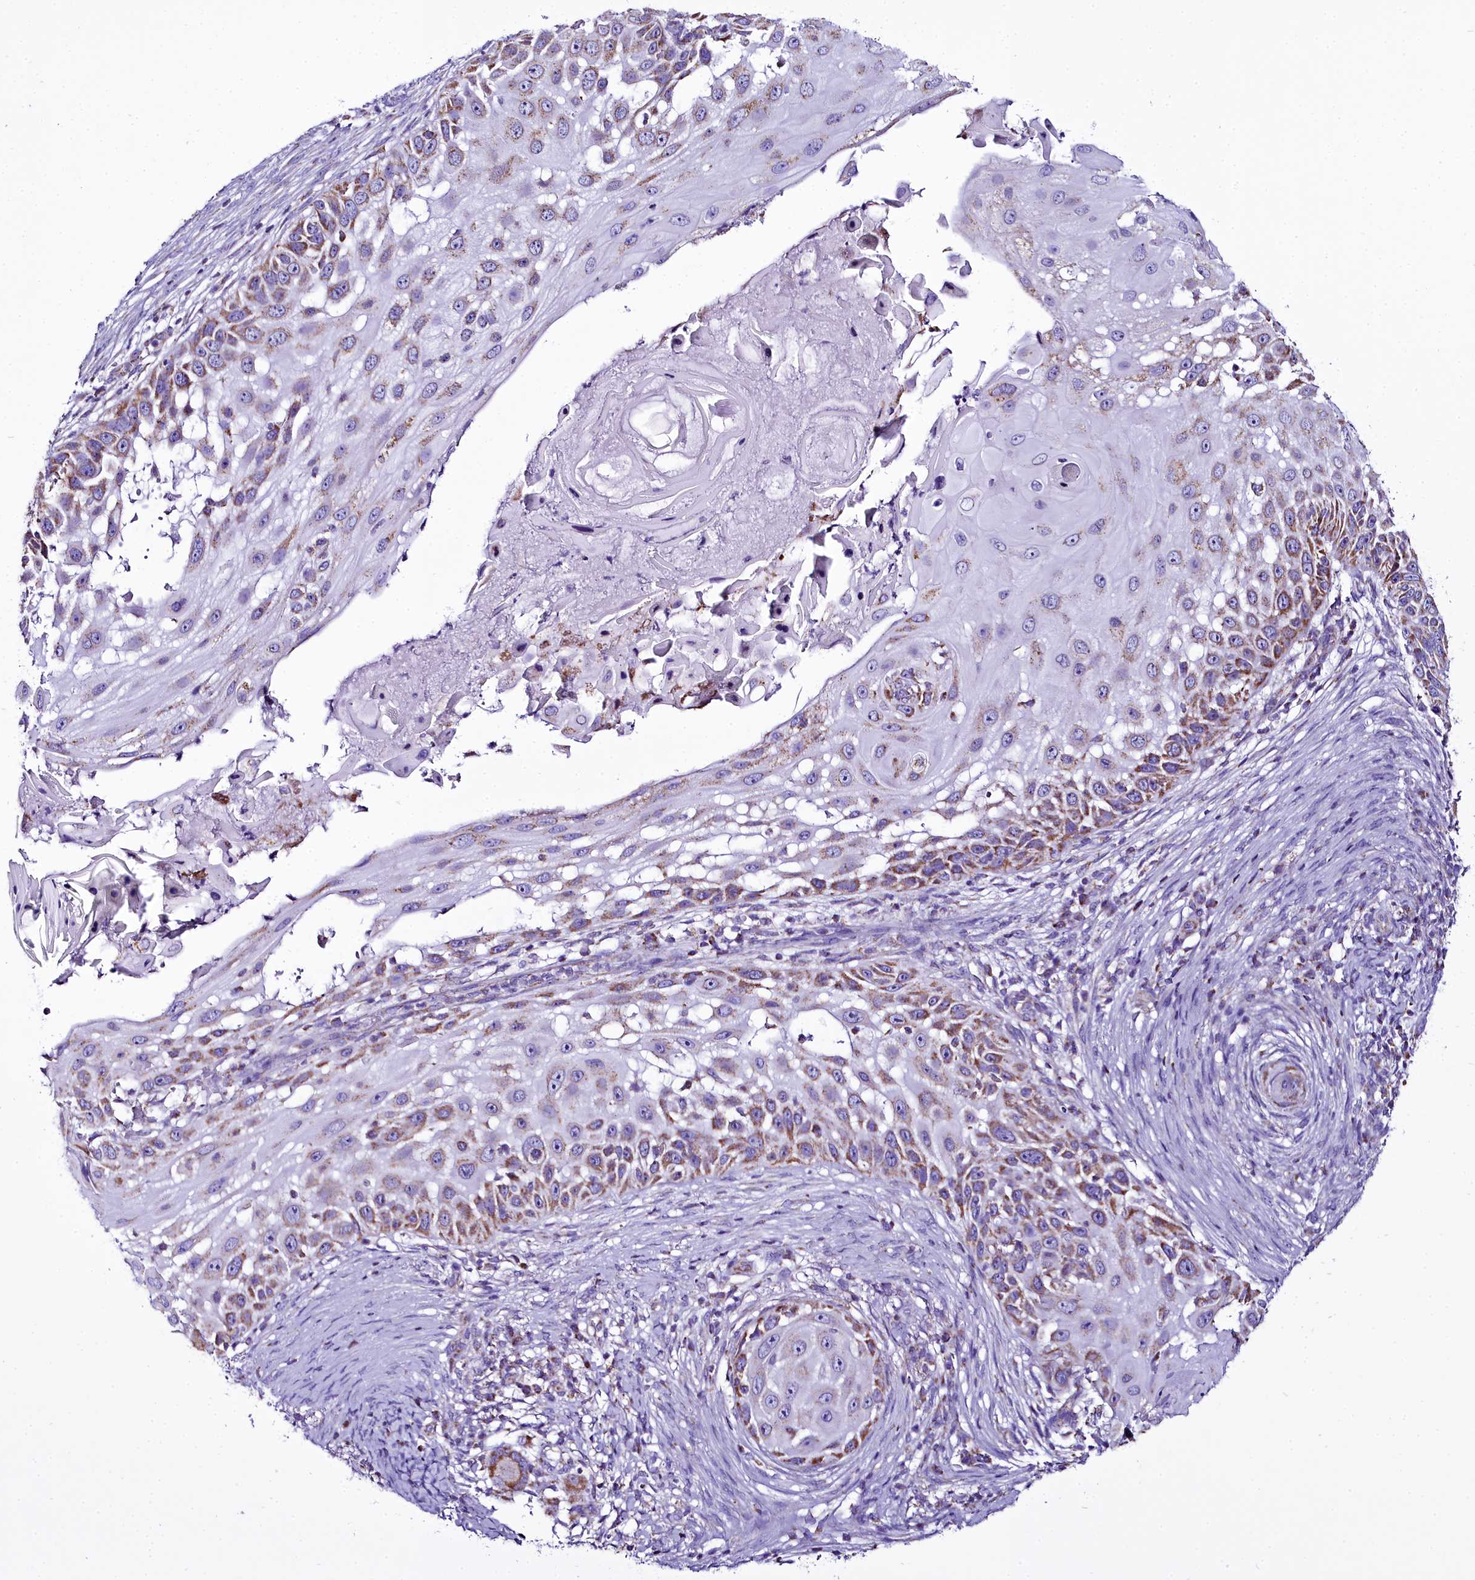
{"staining": {"intensity": "moderate", "quantity": ">75%", "location": "cytoplasmic/membranous"}, "tissue": "skin cancer", "cell_type": "Tumor cells", "image_type": "cancer", "snomed": [{"axis": "morphology", "description": "Squamous cell carcinoma, NOS"}, {"axis": "topography", "description": "Skin"}], "caption": "Immunohistochemistry (IHC) photomicrograph of skin cancer stained for a protein (brown), which displays medium levels of moderate cytoplasmic/membranous staining in approximately >75% of tumor cells.", "gene": "WDFY3", "patient": {"sex": "female", "age": 44}}